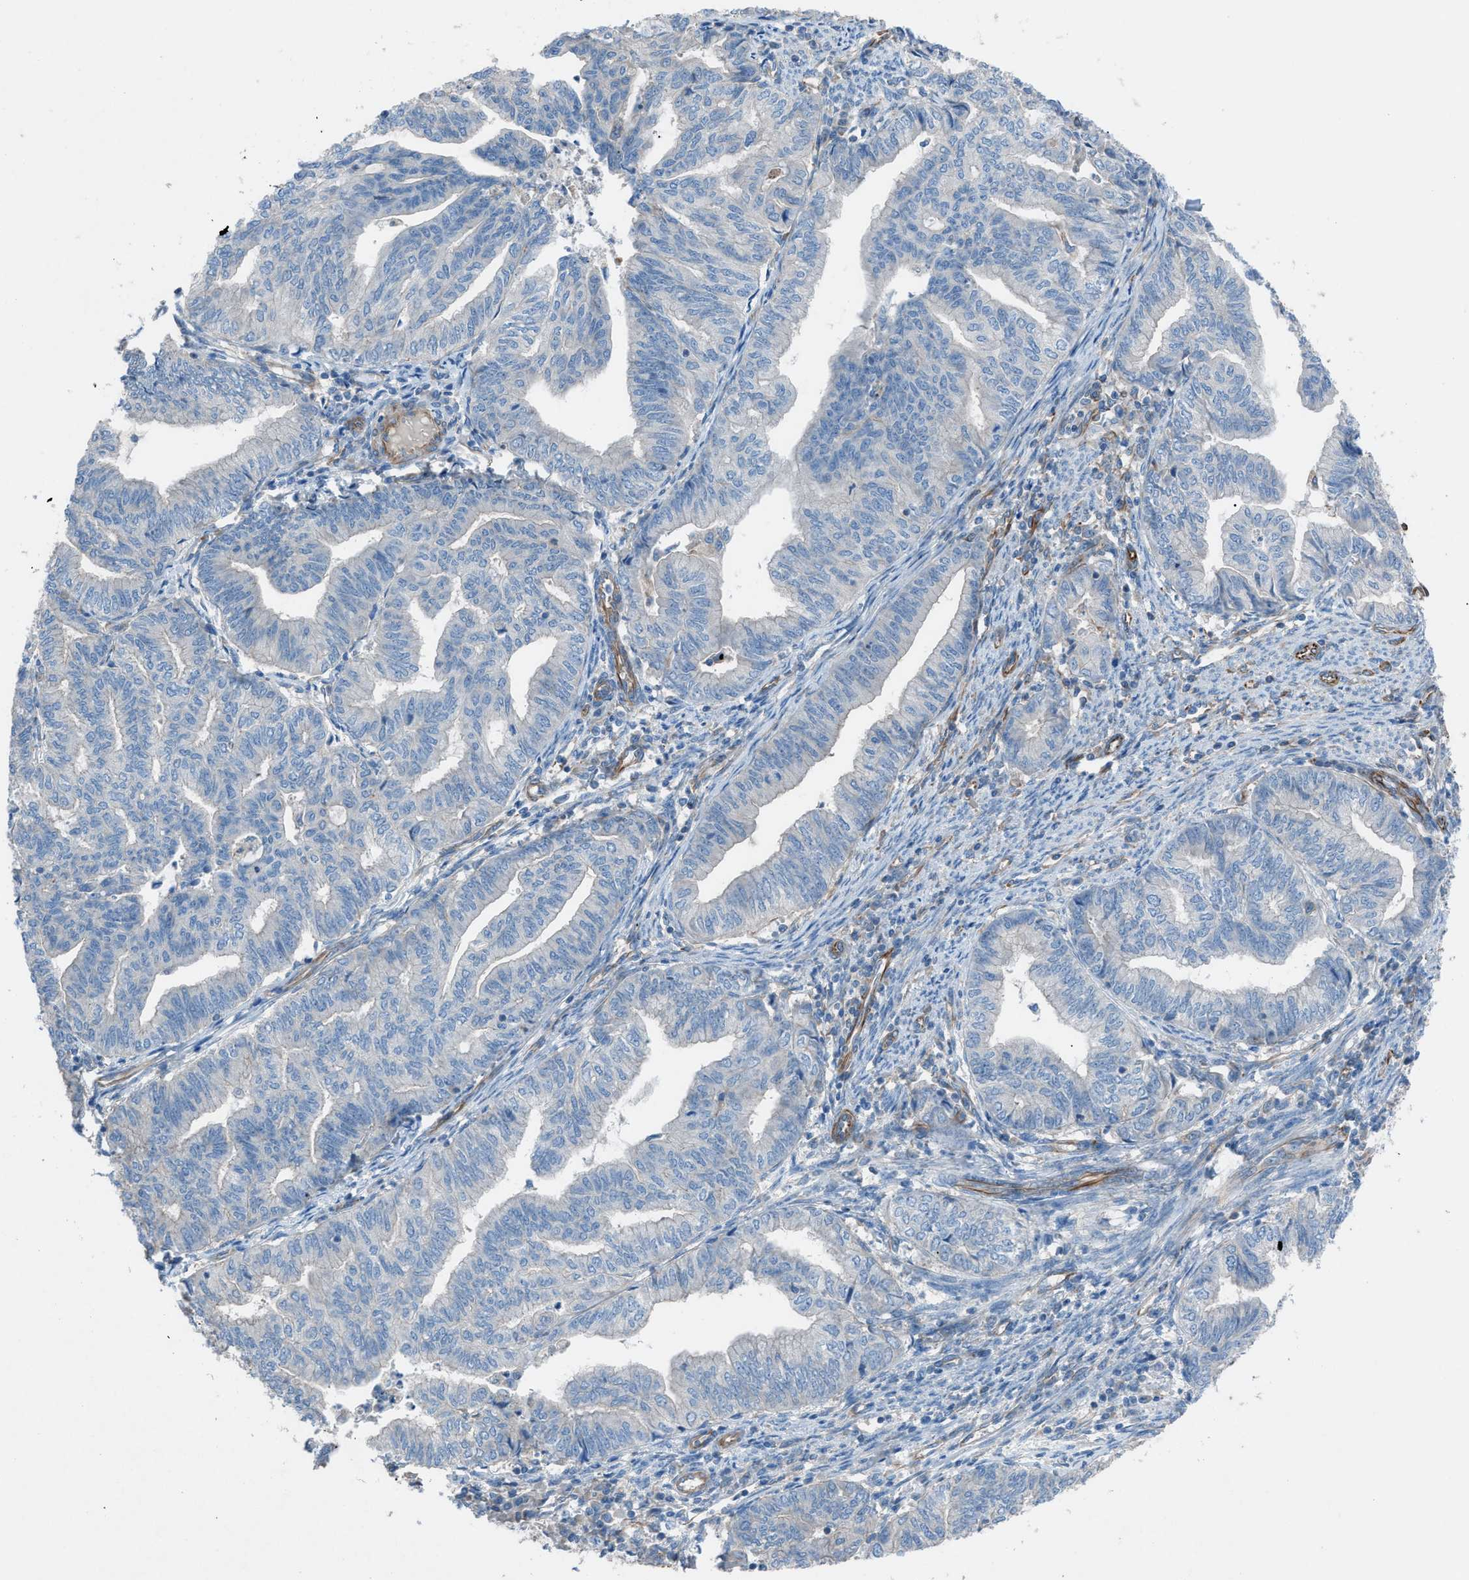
{"staining": {"intensity": "negative", "quantity": "none", "location": "none"}, "tissue": "endometrial cancer", "cell_type": "Tumor cells", "image_type": "cancer", "snomed": [{"axis": "morphology", "description": "Adenocarcinoma, NOS"}, {"axis": "topography", "description": "Endometrium"}], "caption": "Immunohistochemistry micrograph of neoplastic tissue: human endometrial adenocarcinoma stained with DAB (3,3'-diaminobenzidine) exhibits no significant protein positivity in tumor cells. (DAB immunohistochemistry visualized using brightfield microscopy, high magnification).", "gene": "CABP7", "patient": {"sex": "female", "age": 79}}